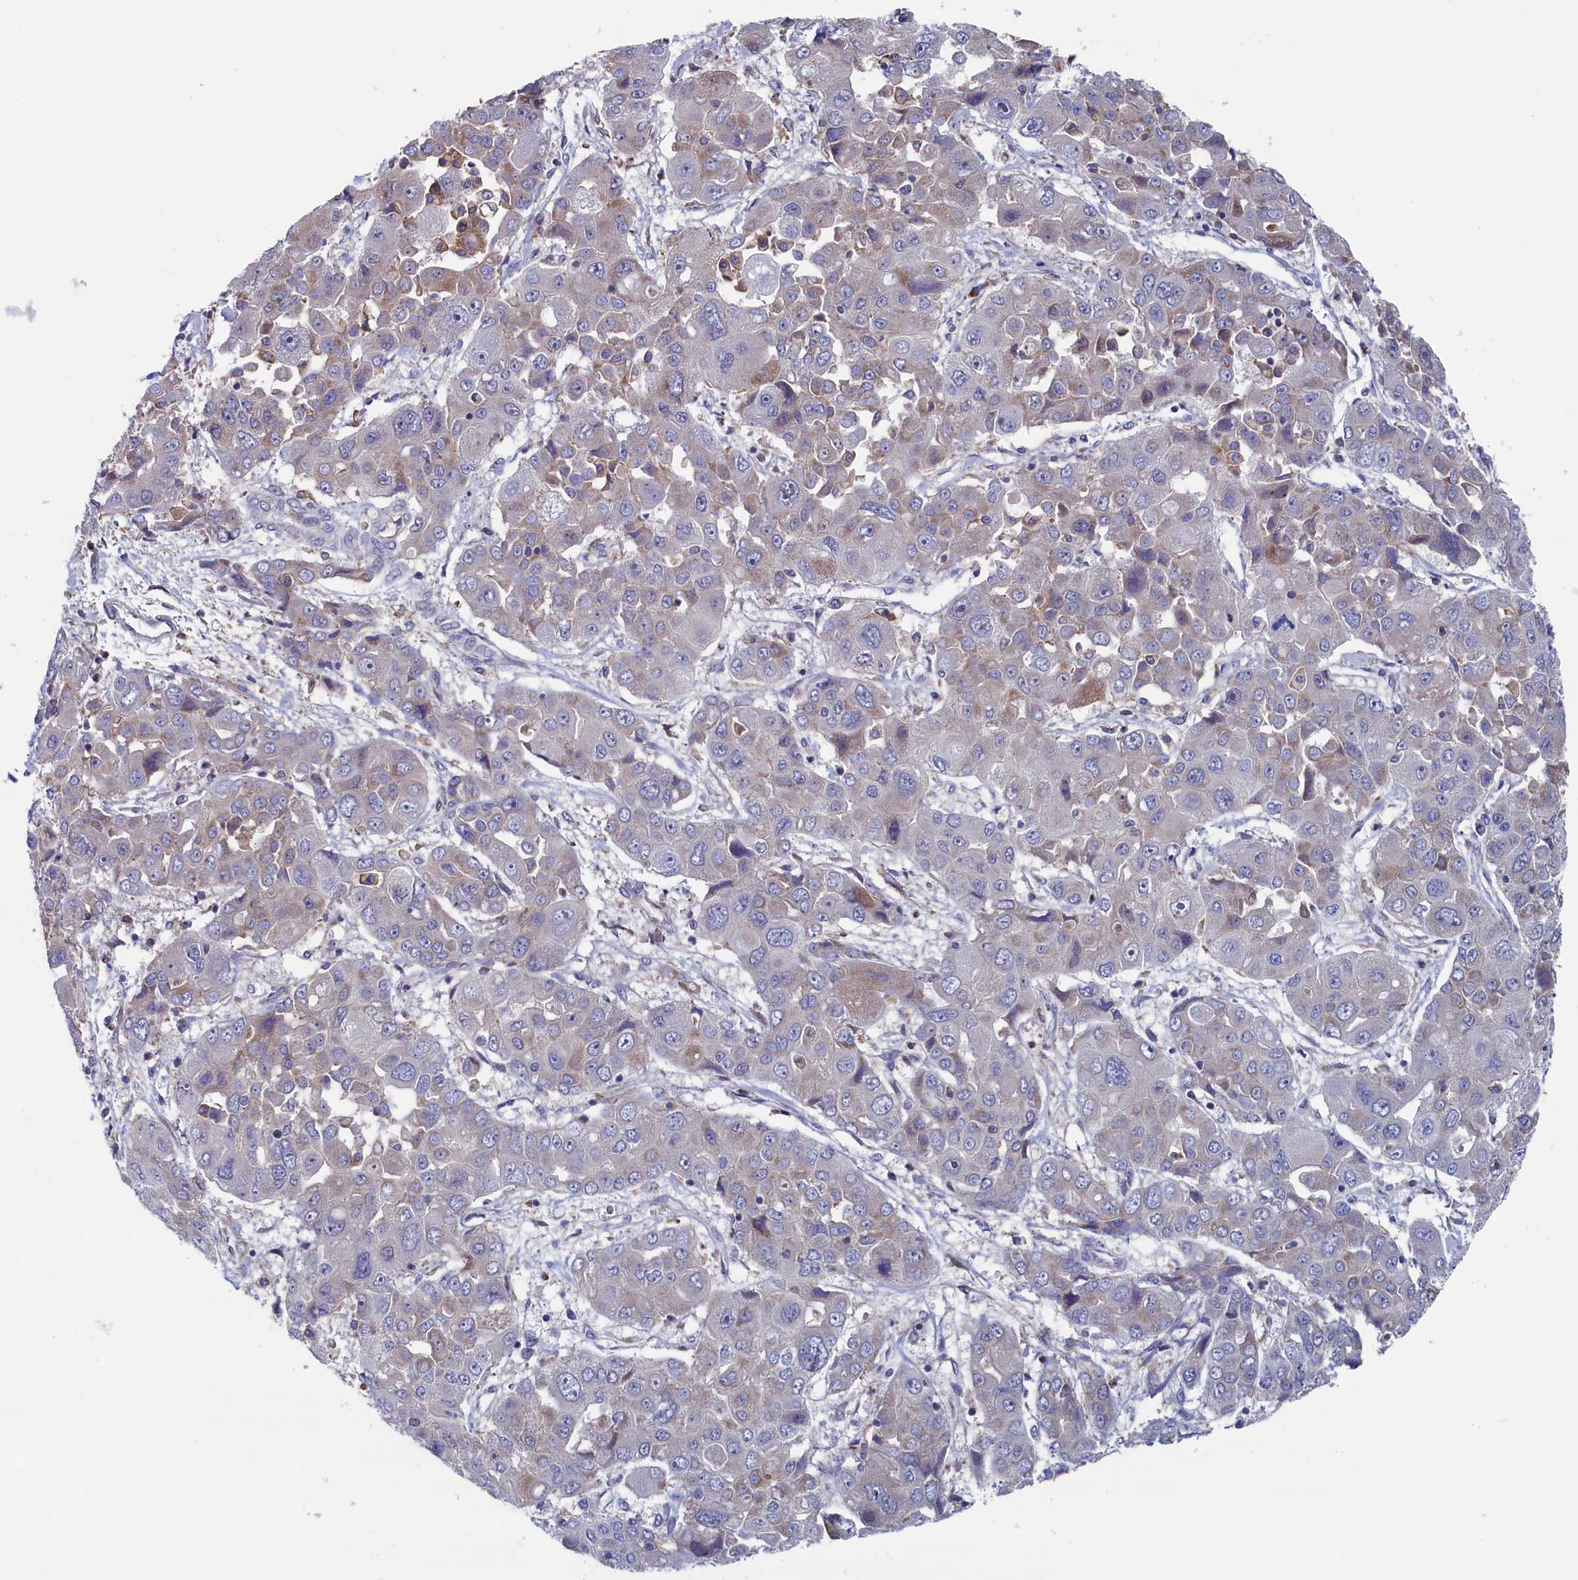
{"staining": {"intensity": "weak", "quantity": "<25%", "location": "cytoplasmic/membranous"}, "tissue": "liver cancer", "cell_type": "Tumor cells", "image_type": "cancer", "snomed": [{"axis": "morphology", "description": "Cholangiocarcinoma"}, {"axis": "topography", "description": "Liver"}], "caption": "IHC photomicrograph of neoplastic tissue: liver cancer (cholangiocarcinoma) stained with DAB displays no significant protein positivity in tumor cells.", "gene": "SPATA13", "patient": {"sex": "male", "age": 67}}